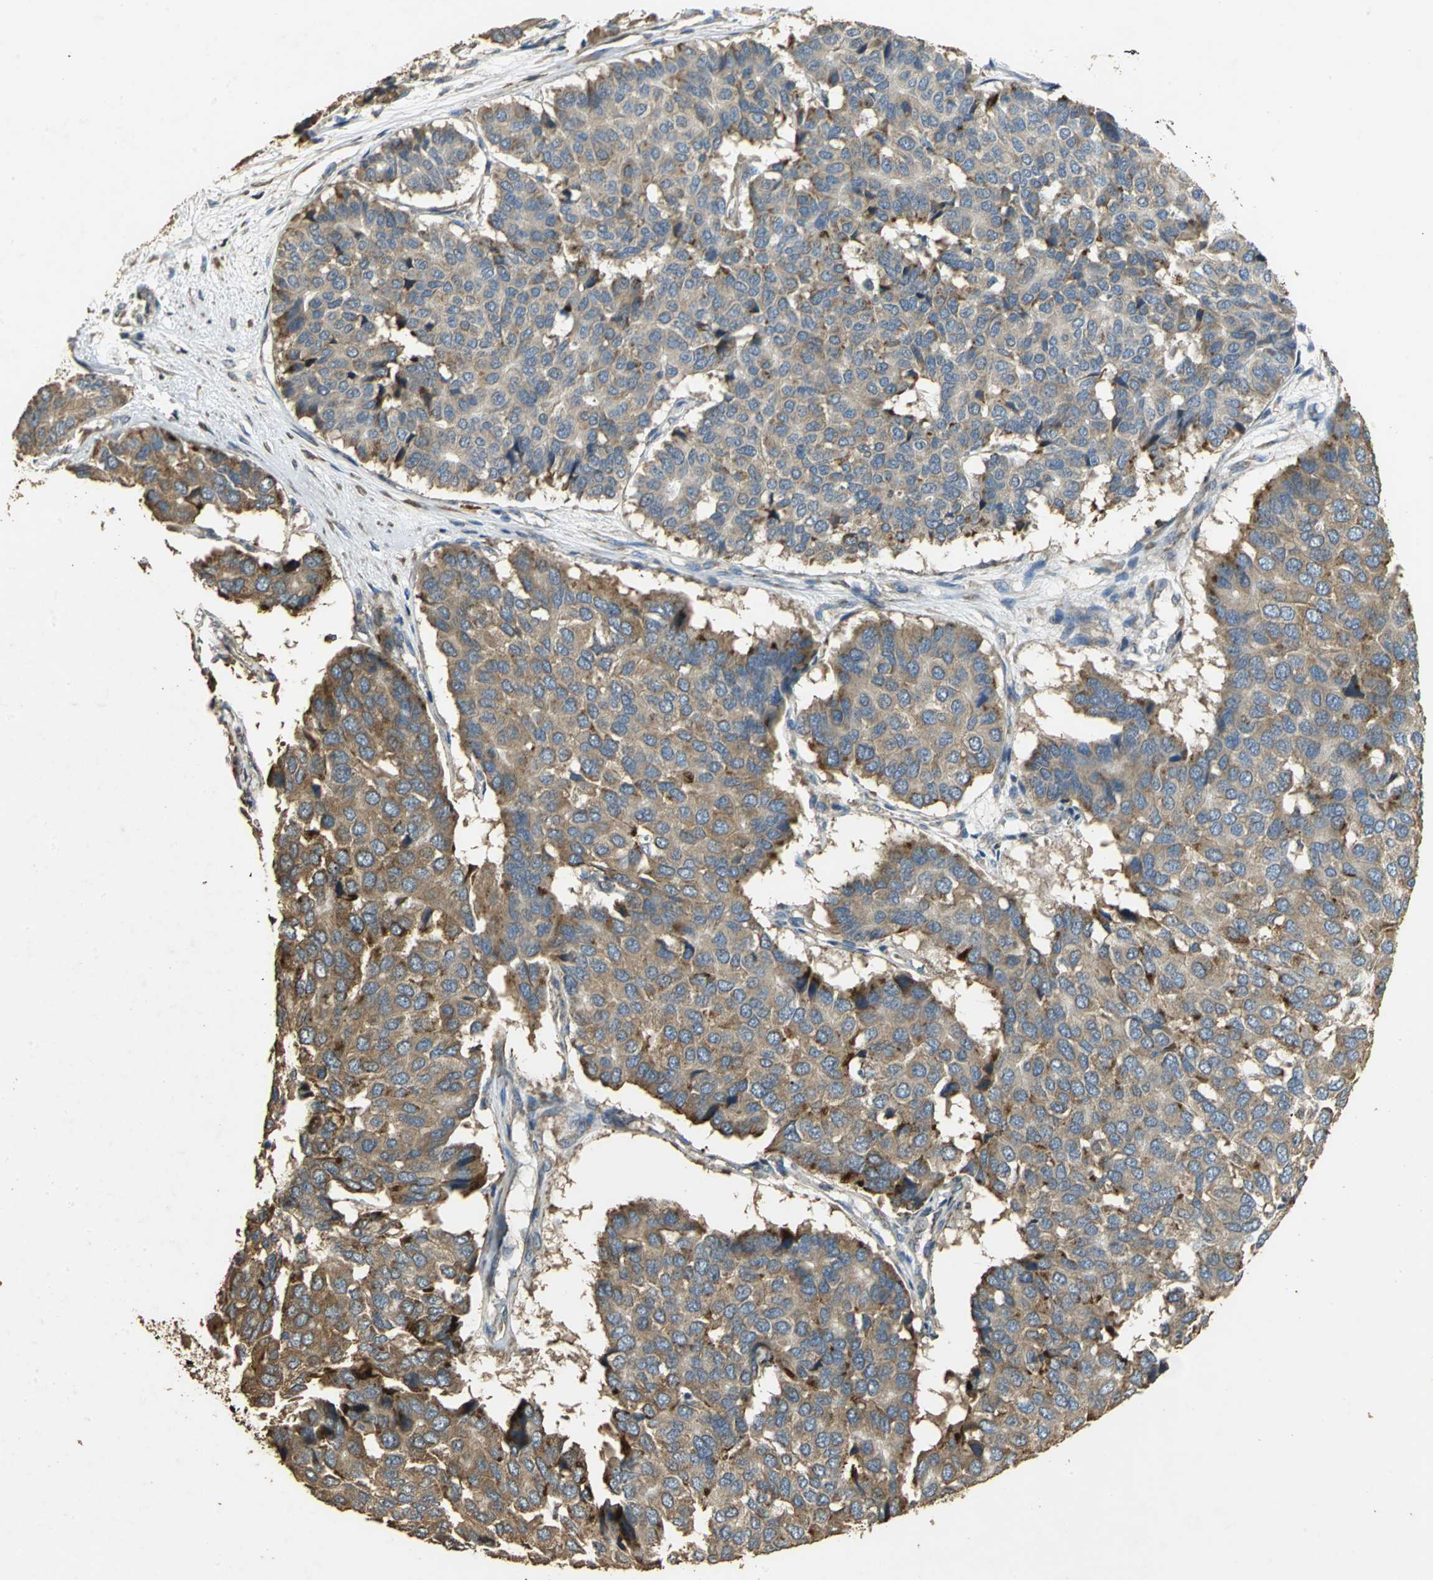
{"staining": {"intensity": "moderate", "quantity": ">75%", "location": "cytoplasmic/membranous"}, "tissue": "pancreatic cancer", "cell_type": "Tumor cells", "image_type": "cancer", "snomed": [{"axis": "morphology", "description": "Adenocarcinoma, NOS"}, {"axis": "topography", "description": "Pancreas"}], "caption": "Adenocarcinoma (pancreatic) stained for a protein (brown) demonstrates moderate cytoplasmic/membranous positive staining in about >75% of tumor cells.", "gene": "ACSL4", "patient": {"sex": "male", "age": 50}}